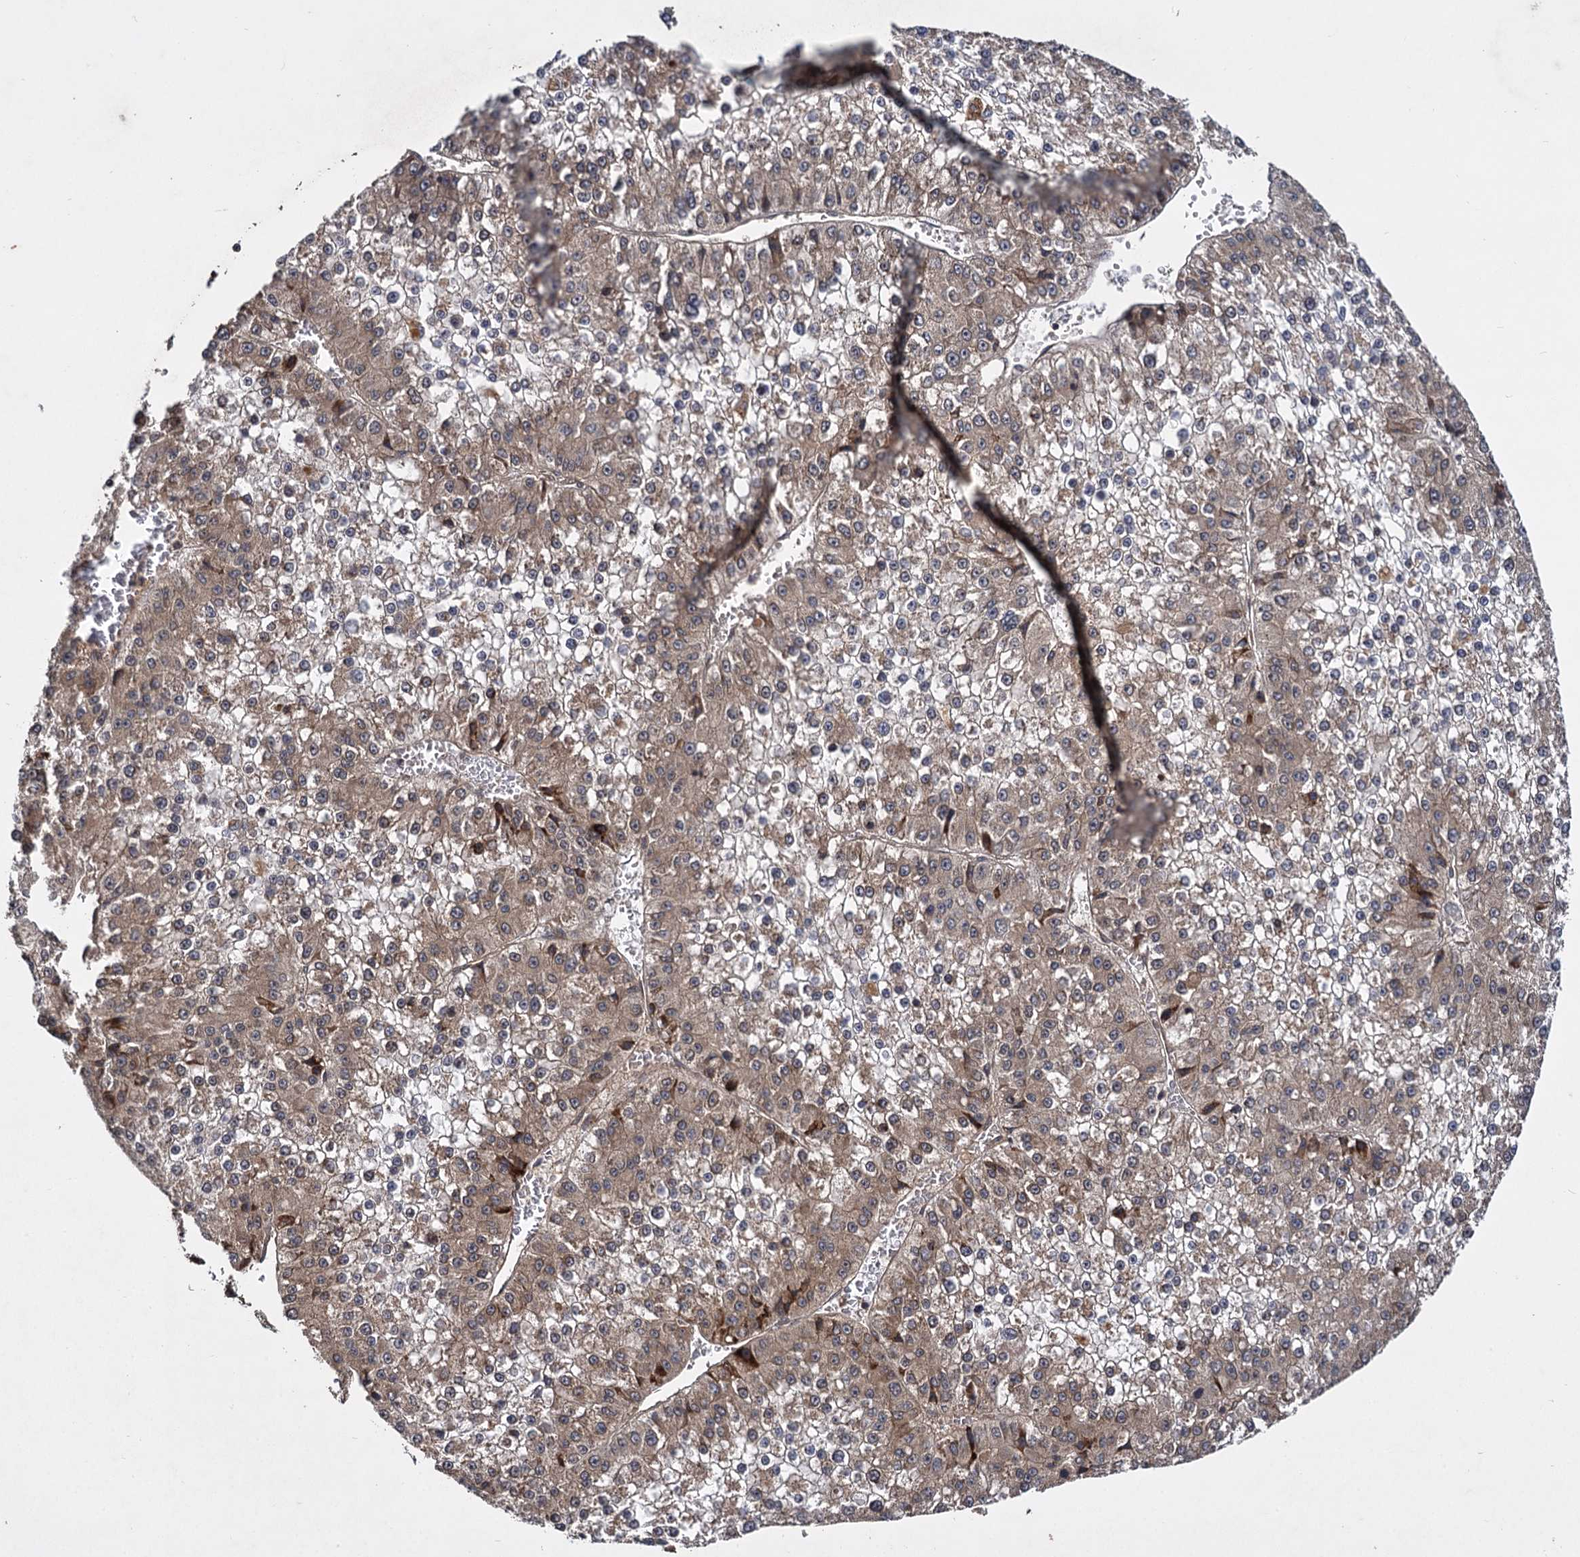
{"staining": {"intensity": "weak", "quantity": ">75%", "location": "cytoplasmic/membranous"}, "tissue": "liver cancer", "cell_type": "Tumor cells", "image_type": "cancer", "snomed": [{"axis": "morphology", "description": "Carcinoma, Hepatocellular, NOS"}, {"axis": "topography", "description": "Liver"}], "caption": "A photomicrograph of liver cancer stained for a protein reveals weak cytoplasmic/membranous brown staining in tumor cells.", "gene": "INPPL1", "patient": {"sex": "female", "age": 73}}